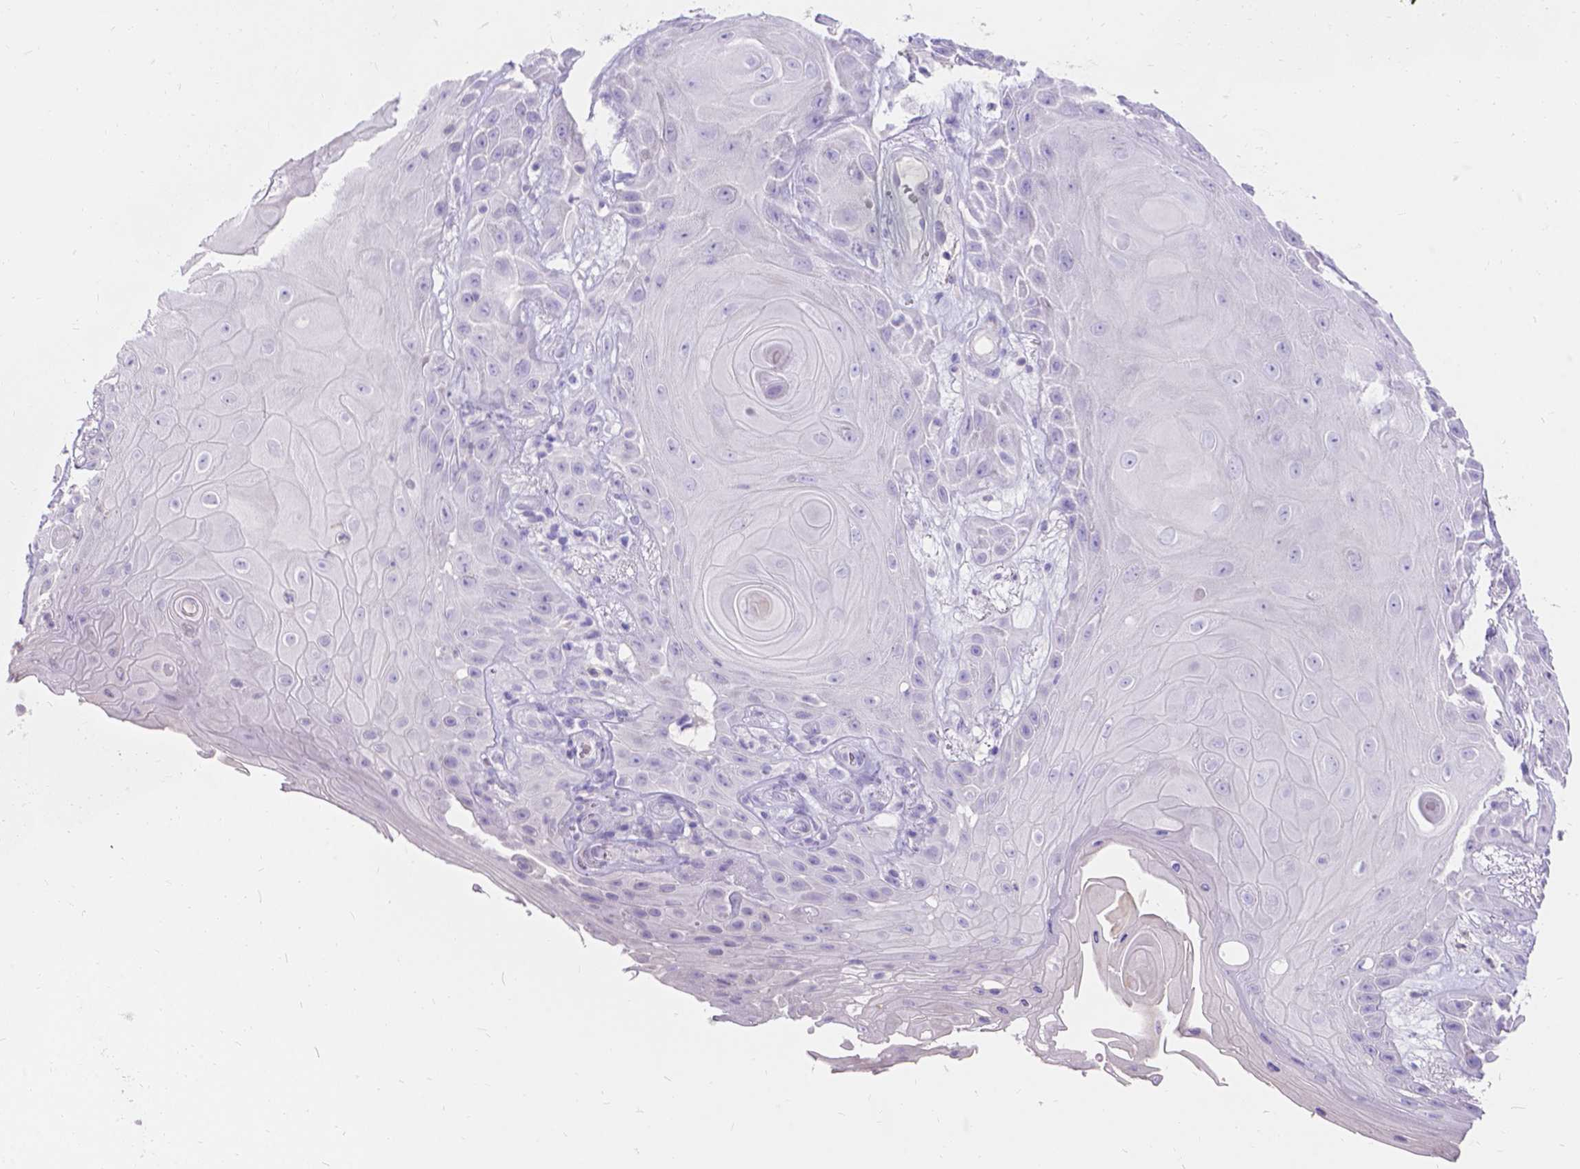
{"staining": {"intensity": "negative", "quantity": "none", "location": "none"}, "tissue": "skin cancer", "cell_type": "Tumor cells", "image_type": "cancer", "snomed": [{"axis": "morphology", "description": "Squamous cell carcinoma, NOS"}, {"axis": "topography", "description": "Skin"}], "caption": "Squamous cell carcinoma (skin) was stained to show a protein in brown. There is no significant positivity in tumor cells. Nuclei are stained in blue.", "gene": "GNRHR", "patient": {"sex": "male", "age": 62}}